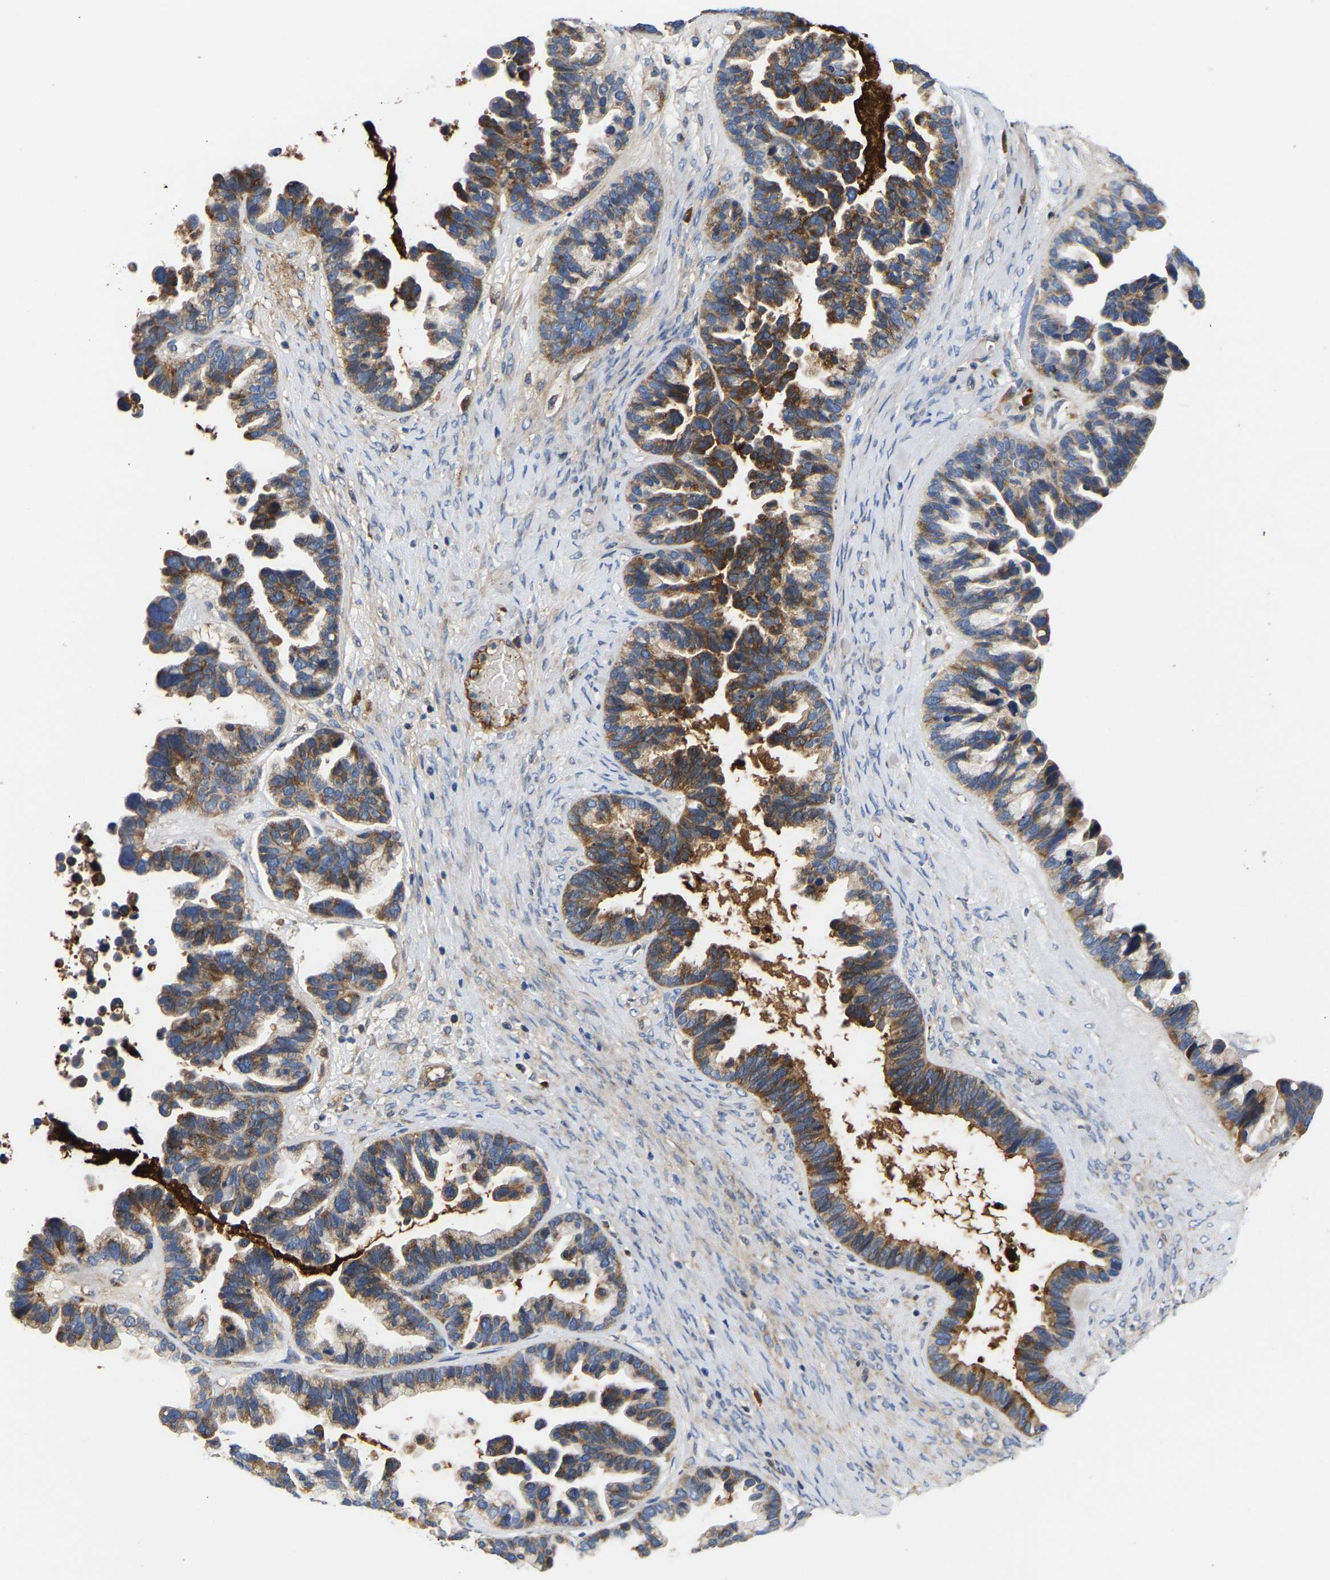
{"staining": {"intensity": "moderate", "quantity": ">75%", "location": "cytoplasmic/membranous"}, "tissue": "ovarian cancer", "cell_type": "Tumor cells", "image_type": "cancer", "snomed": [{"axis": "morphology", "description": "Cystadenocarcinoma, serous, NOS"}, {"axis": "topography", "description": "Ovary"}], "caption": "Protein analysis of serous cystadenocarcinoma (ovarian) tissue shows moderate cytoplasmic/membranous staining in about >75% of tumor cells. (brown staining indicates protein expression, while blue staining denotes nuclei).", "gene": "AIMP2", "patient": {"sex": "female", "age": 56}}